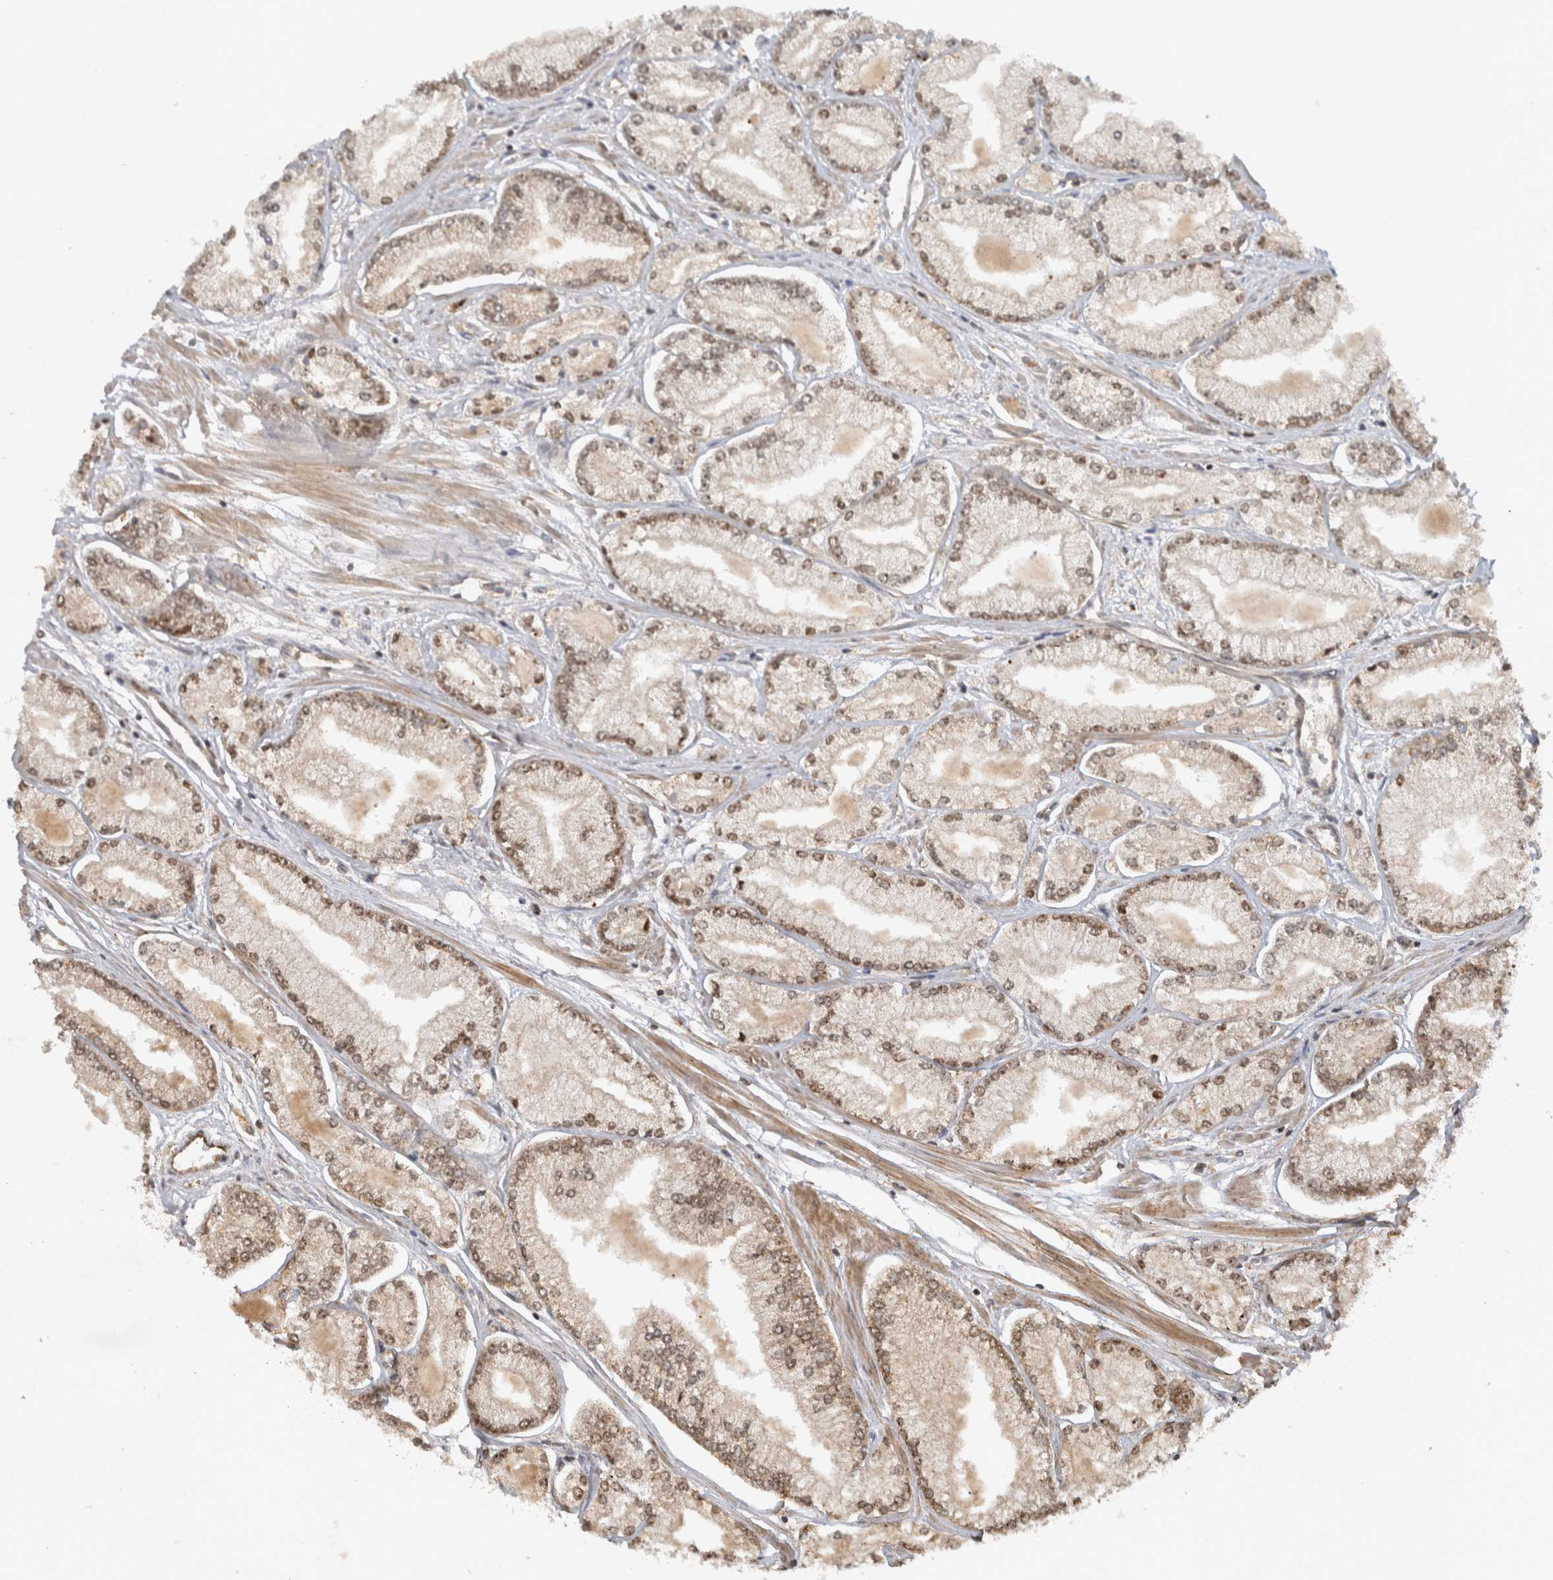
{"staining": {"intensity": "moderate", "quantity": ">75%", "location": "cytoplasmic/membranous,nuclear"}, "tissue": "prostate cancer", "cell_type": "Tumor cells", "image_type": "cancer", "snomed": [{"axis": "morphology", "description": "Adenocarcinoma, Low grade"}, {"axis": "topography", "description": "Prostate"}], "caption": "The micrograph displays immunohistochemical staining of adenocarcinoma (low-grade) (prostate). There is moderate cytoplasmic/membranous and nuclear positivity is appreciated in approximately >75% of tumor cells.", "gene": "WASF2", "patient": {"sex": "male", "age": 52}}